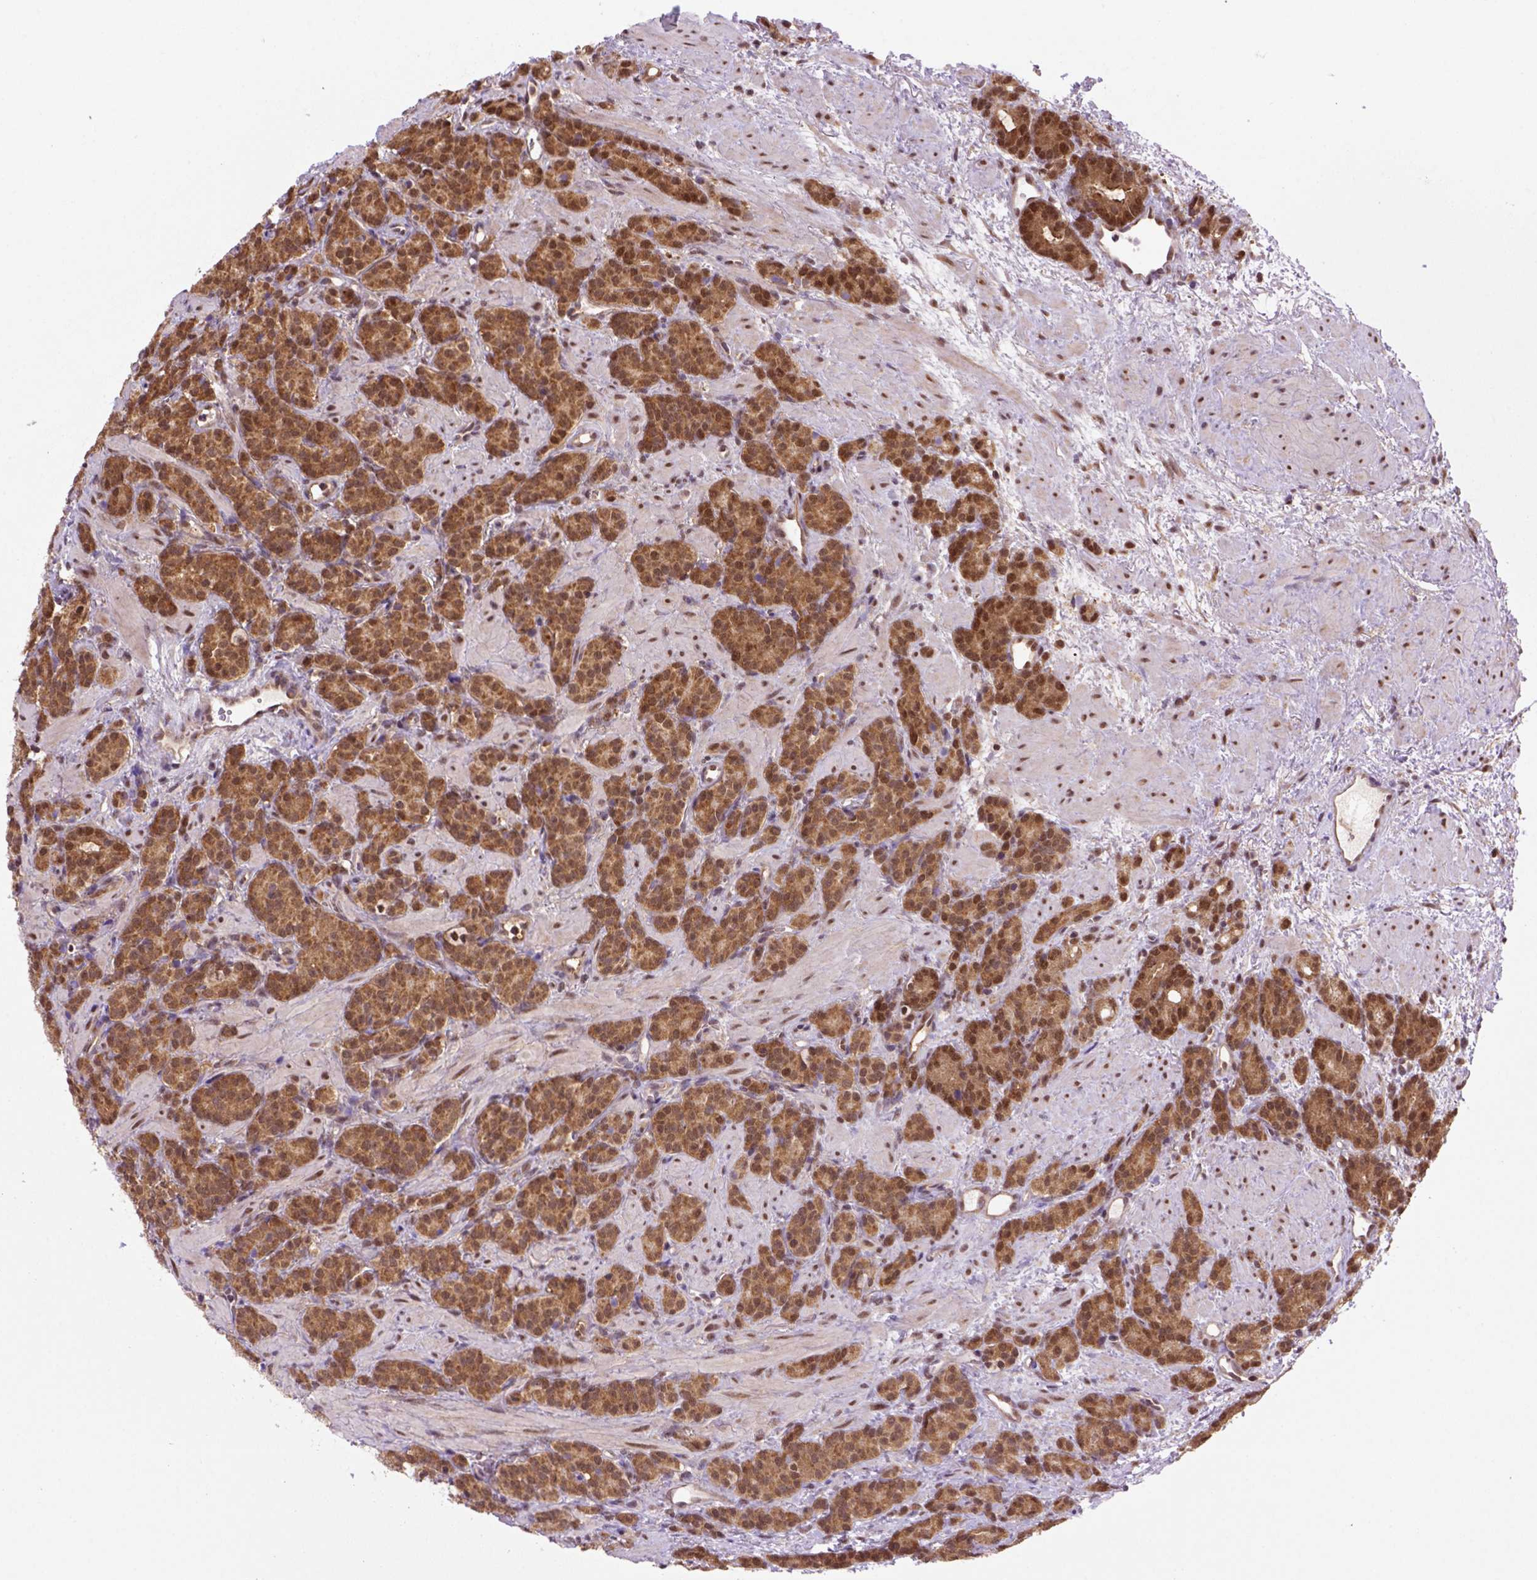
{"staining": {"intensity": "strong", "quantity": ">75%", "location": "cytoplasmic/membranous,nuclear"}, "tissue": "prostate cancer", "cell_type": "Tumor cells", "image_type": "cancer", "snomed": [{"axis": "morphology", "description": "Adenocarcinoma, High grade"}, {"axis": "topography", "description": "Prostate"}], "caption": "Human prostate cancer (adenocarcinoma (high-grade)) stained with a brown dye demonstrates strong cytoplasmic/membranous and nuclear positive staining in approximately >75% of tumor cells.", "gene": "PSMC2", "patient": {"sex": "male", "age": 84}}